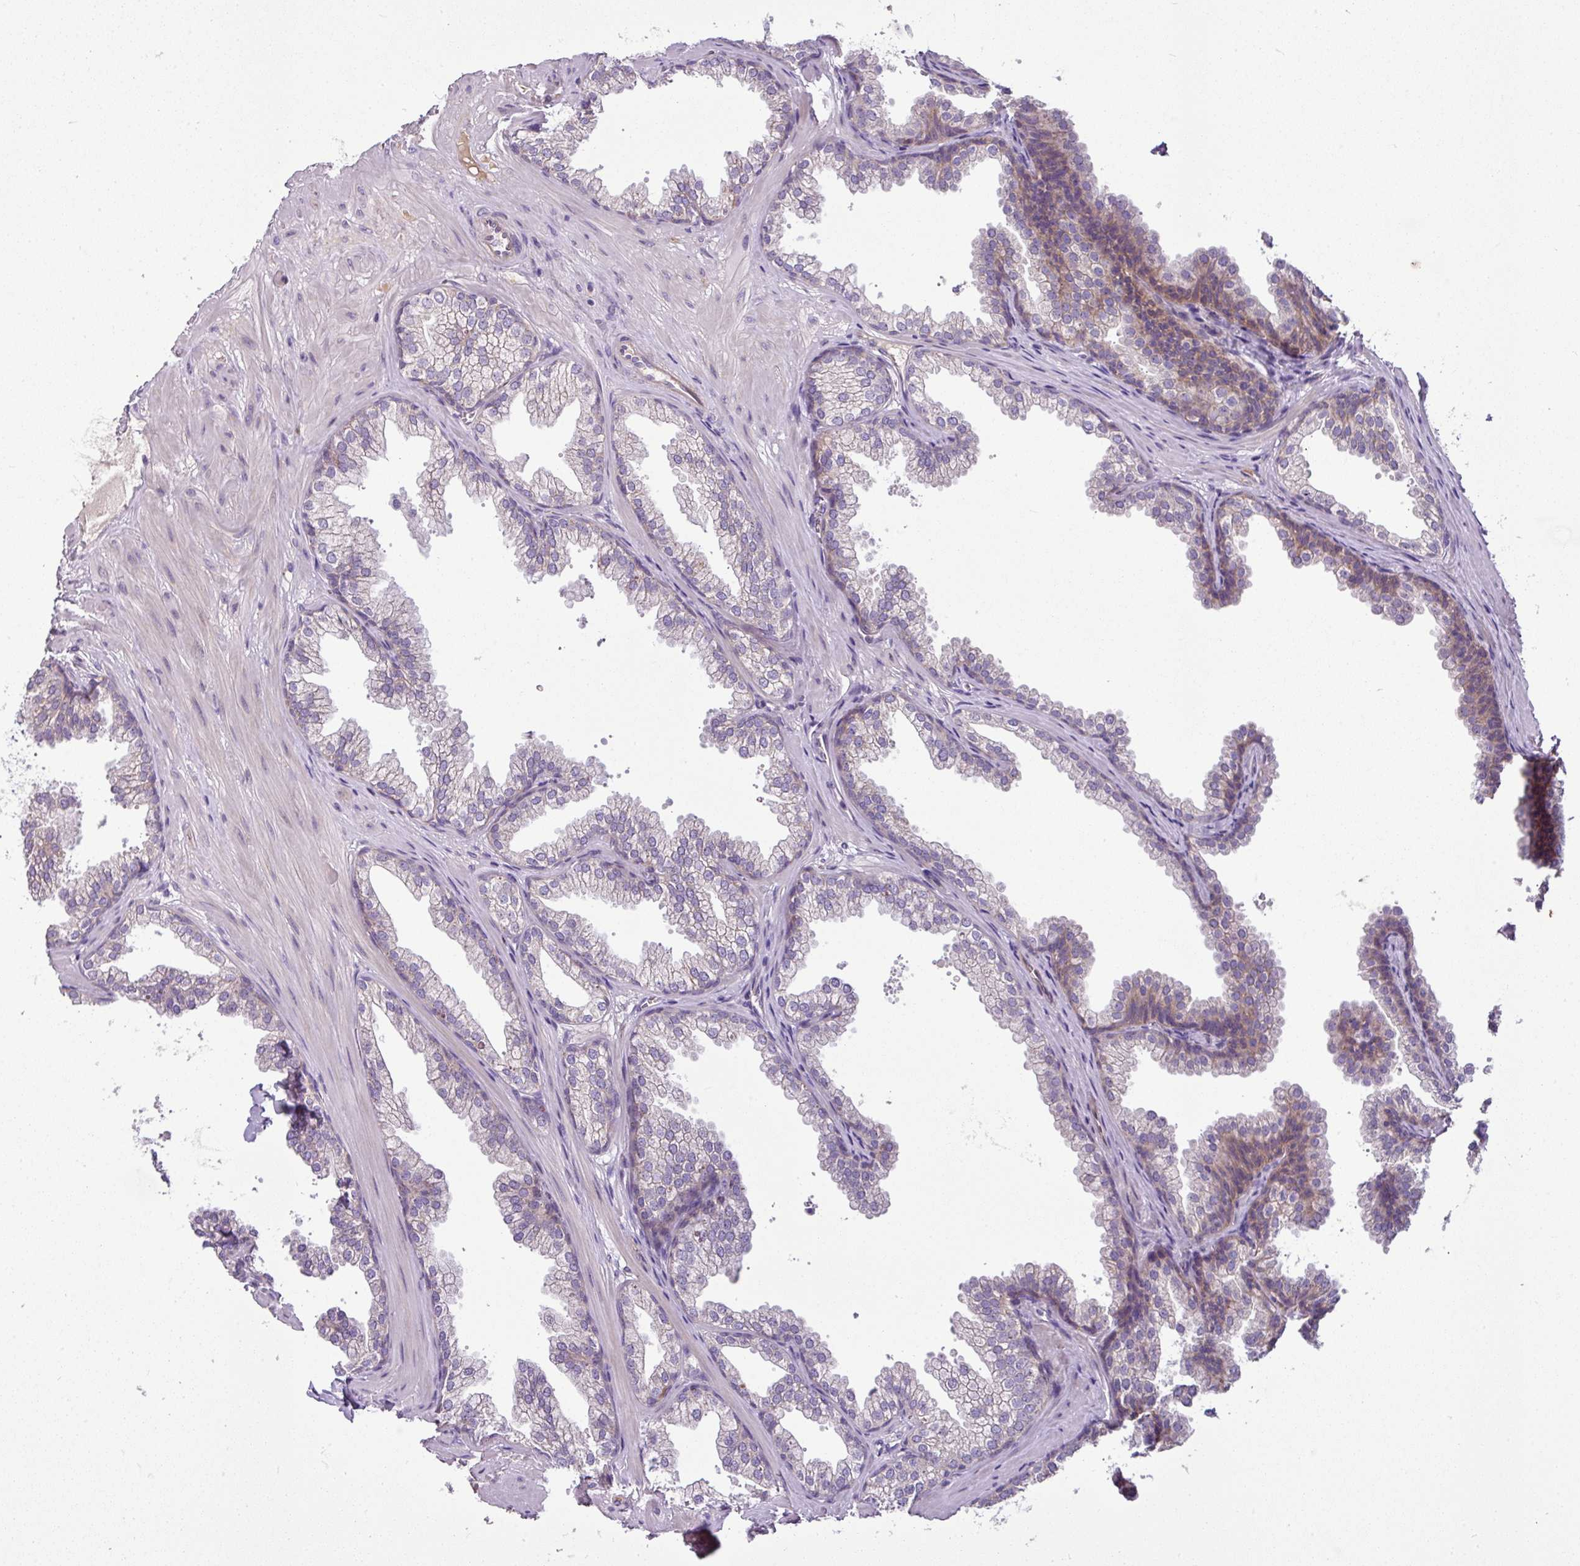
{"staining": {"intensity": "weak", "quantity": "25%-75%", "location": "cytoplasmic/membranous"}, "tissue": "prostate", "cell_type": "Glandular cells", "image_type": "normal", "snomed": [{"axis": "morphology", "description": "Normal tissue, NOS"}, {"axis": "topography", "description": "Prostate"}], "caption": "Immunohistochemistry image of benign prostate stained for a protein (brown), which shows low levels of weak cytoplasmic/membranous expression in about 25%-75% of glandular cells.", "gene": "GAN", "patient": {"sex": "male", "age": 37}}